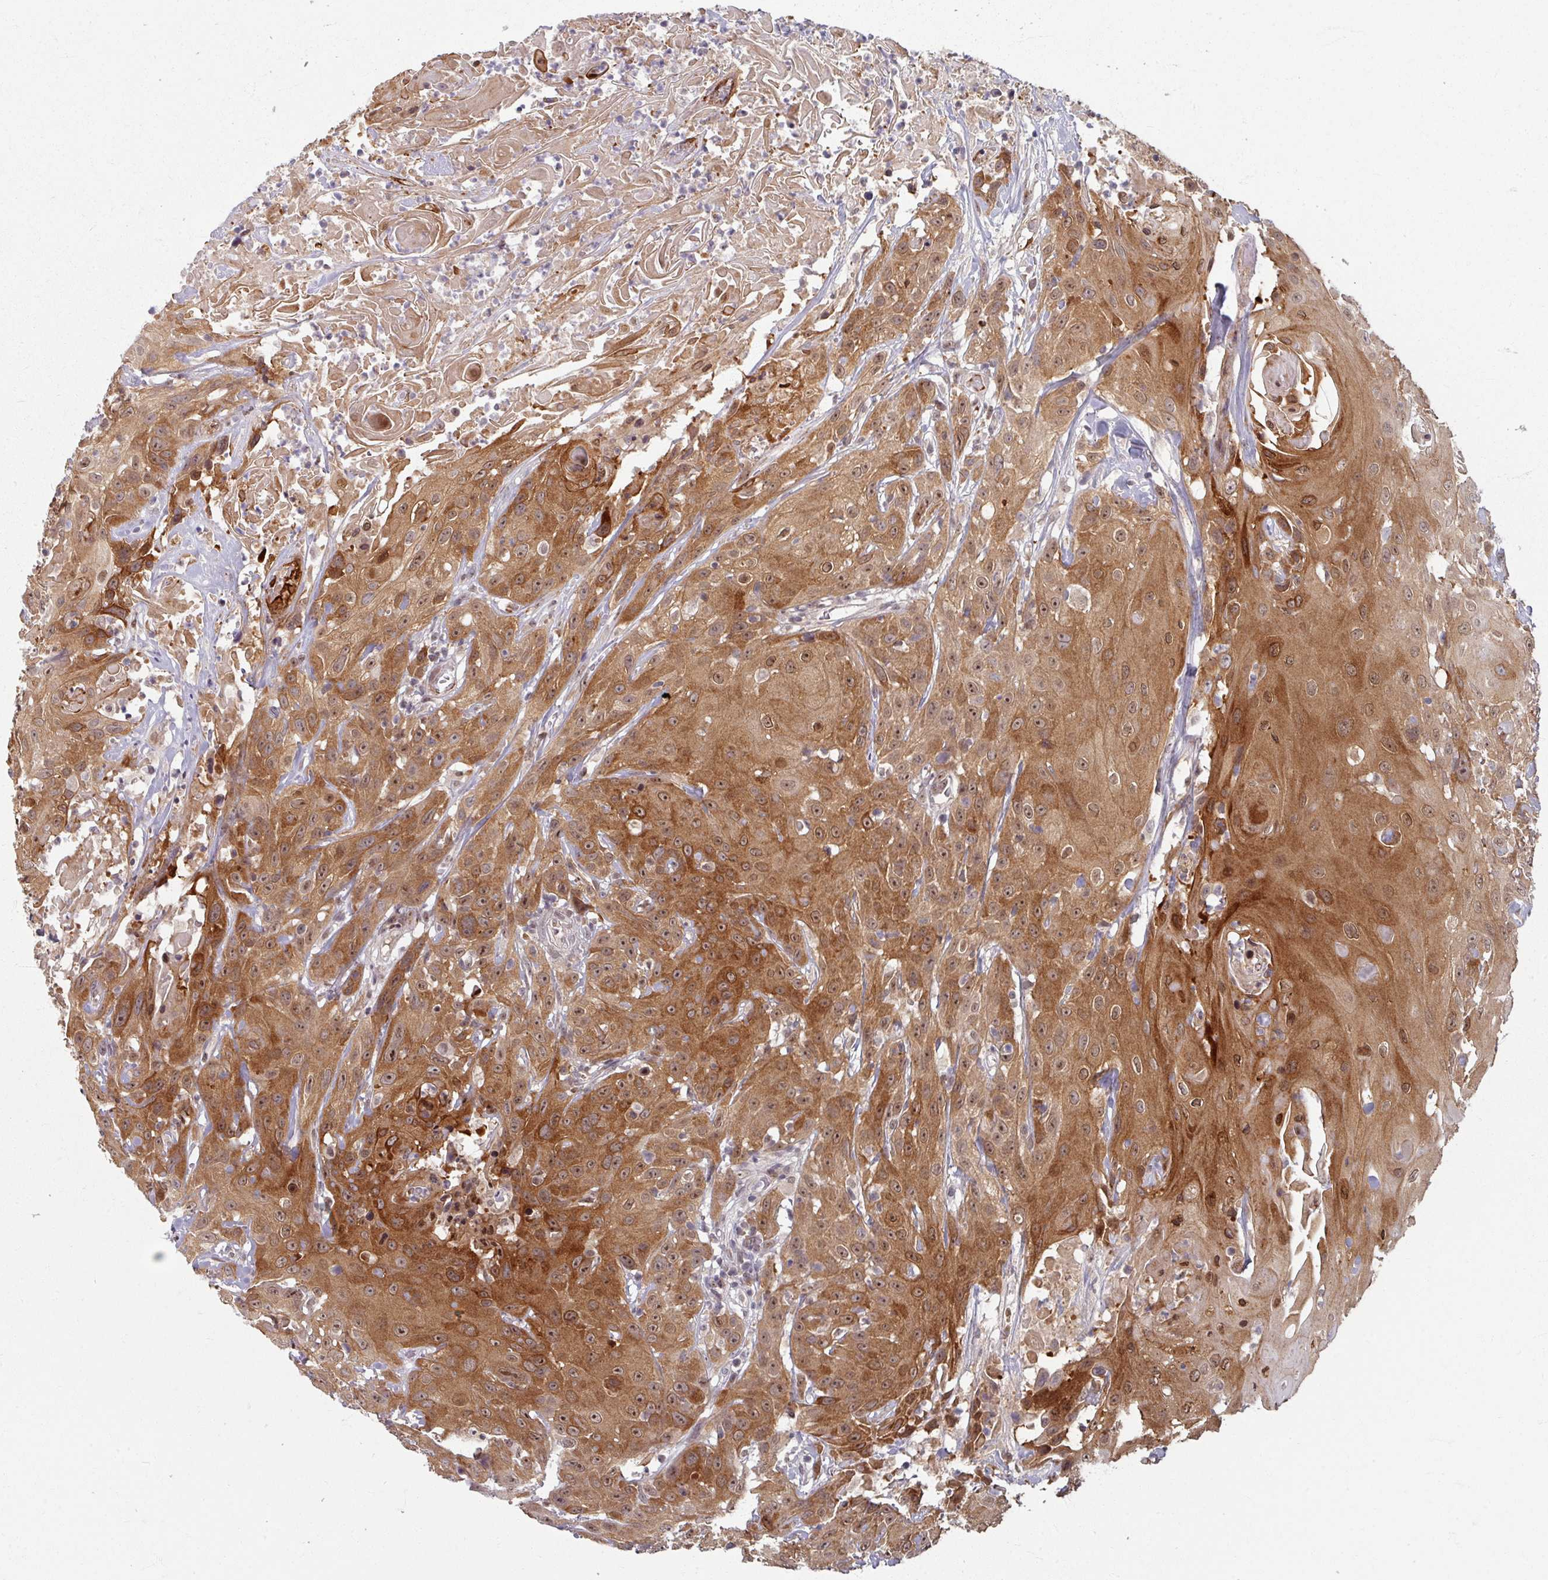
{"staining": {"intensity": "strong", "quantity": ">75%", "location": "cytoplasmic/membranous"}, "tissue": "head and neck cancer", "cell_type": "Tumor cells", "image_type": "cancer", "snomed": [{"axis": "morphology", "description": "Squamous cell carcinoma, NOS"}, {"axis": "topography", "description": "Skin"}, {"axis": "topography", "description": "Head-Neck"}], "caption": "Strong cytoplasmic/membranous staining is identified in about >75% of tumor cells in squamous cell carcinoma (head and neck).", "gene": "KLC3", "patient": {"sex": "male", "age": 80}}